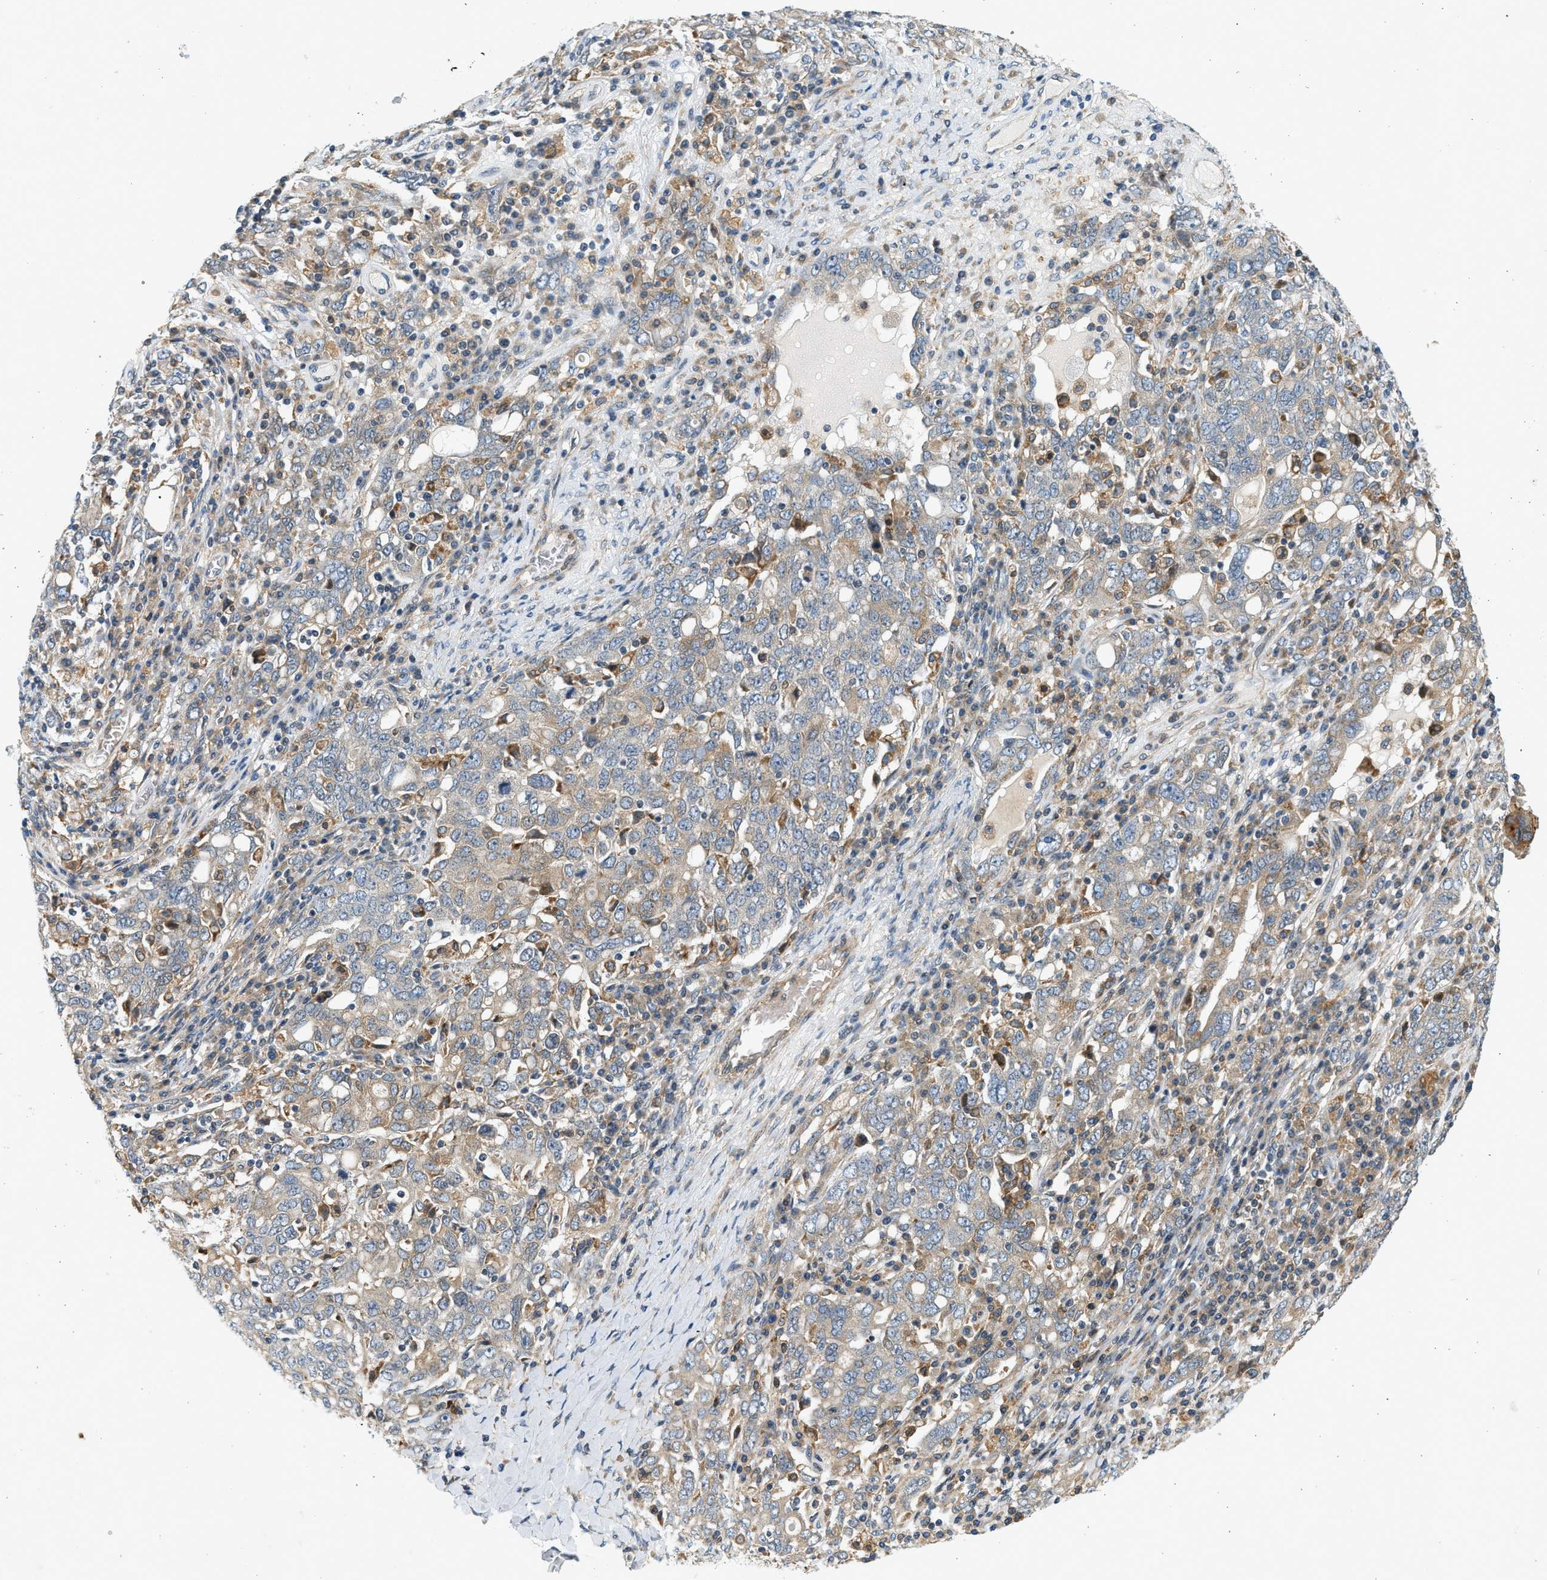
{"staining": {"intensity": "weak", "quantity": "25%-75%", "location": "cytoplasmic/membranous"}, "tissue": "ovarian cancer", "cell_type": "Tumor cells", "image_type": "cancer", "snomed": [{"axis": "morphology", "description": "Carcinoma, endometroid"}, {"axis": "topography", "description": "Ovary"}], "caption": "A micrograph of human ovarian cancer (endometroid carcinoma) stained for a protein displays weak cytoplasmic/membranous brown staining in tumor cells.", "gene": "KDELR2", "patient": {"sex": "female", "age": 62}}